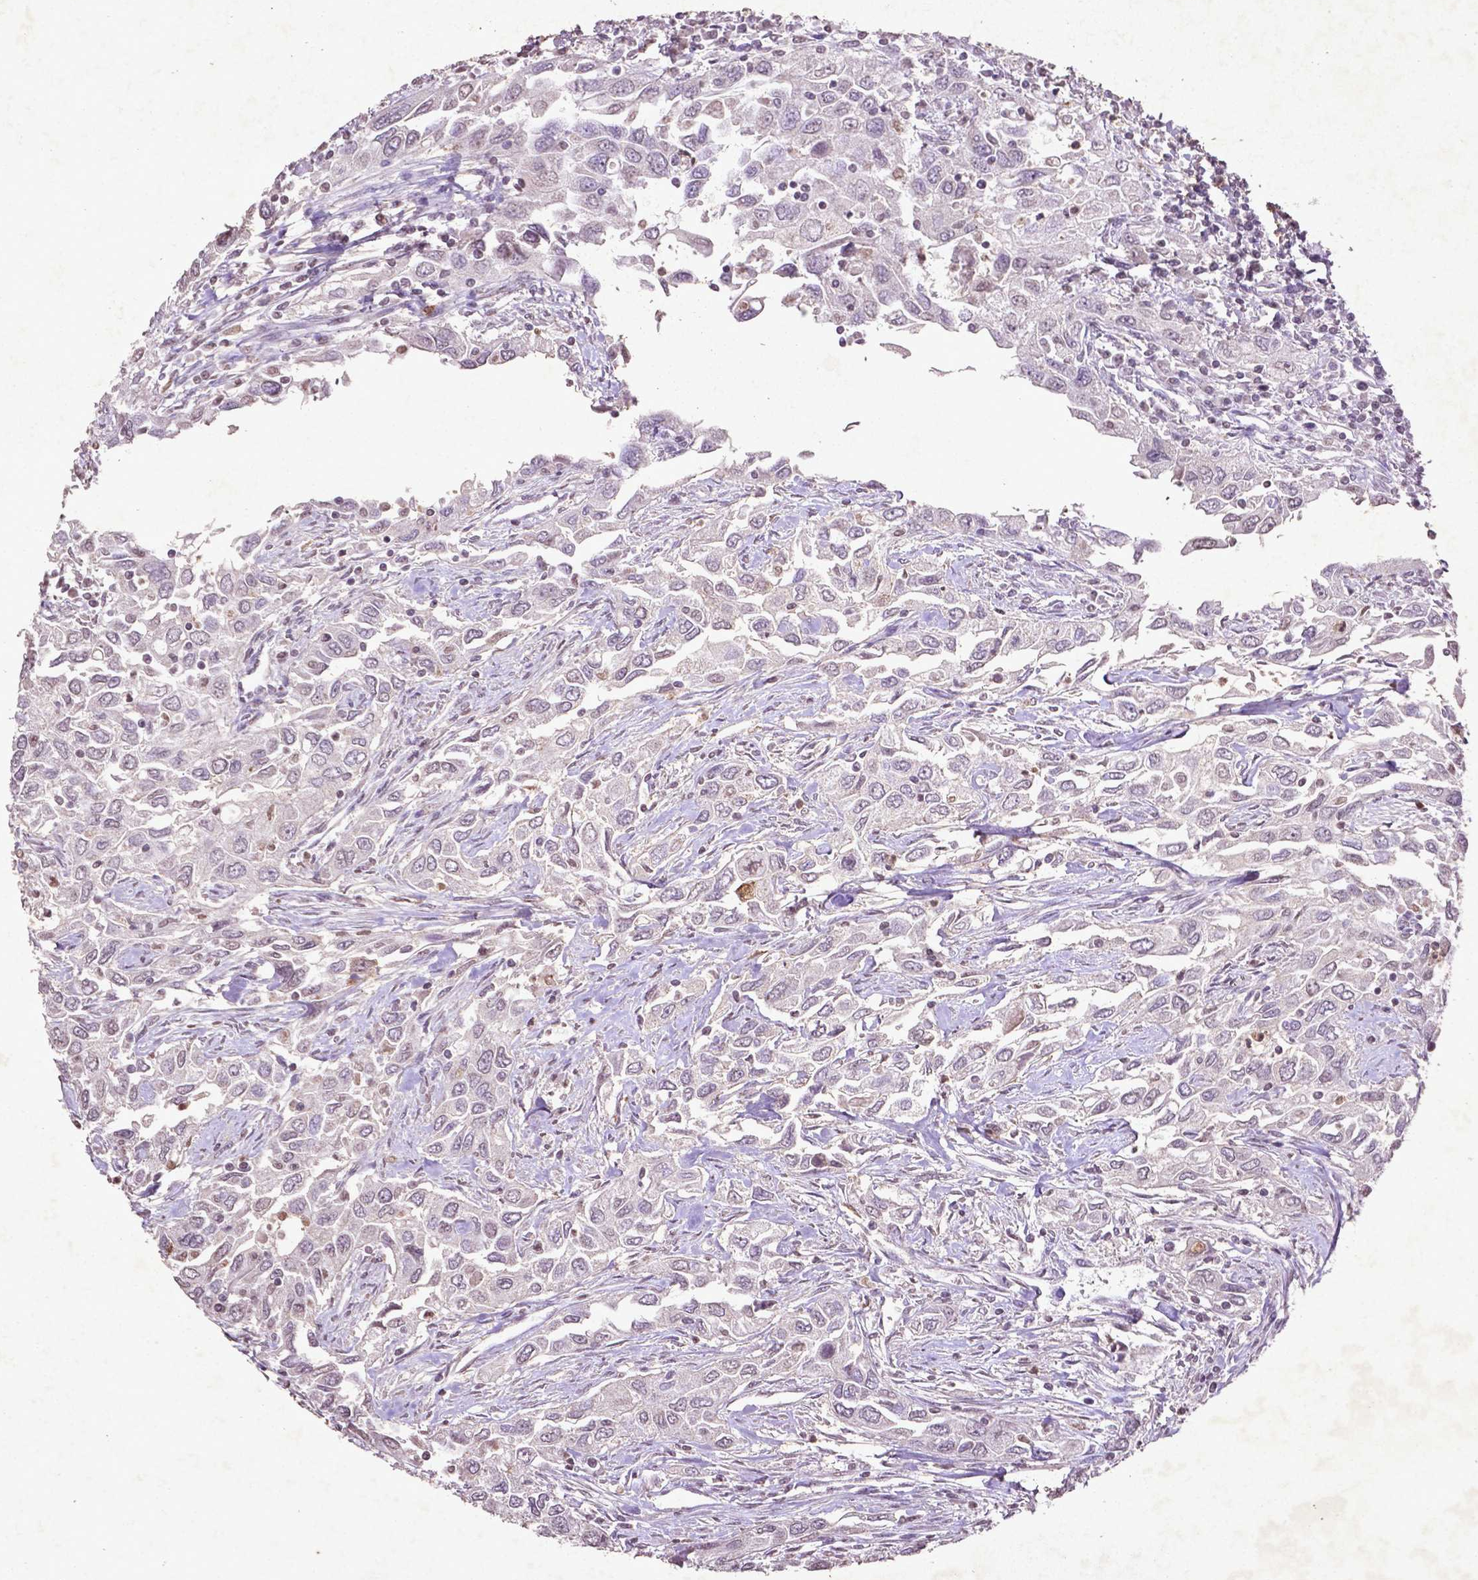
{"staining": {"intensity": "negative", "quantity": "none", "location": "none"}, "tissue": "urothelial cancer", "cell_type": "Tumor cells", "image_type": "cancer", "snomed": [{"axis": "morphology", "description": "Urothelial carcinoma, High grade"}, {"axis": "topography", "description": "Urinary bladder"}], "caption": "IHC image of urothelial carcinoma (high-grade) stained for a protein (brown), which shows no staining in tumor cells.", "gene": "MTOR", "patient": {"sex": "male", "age": 76}}